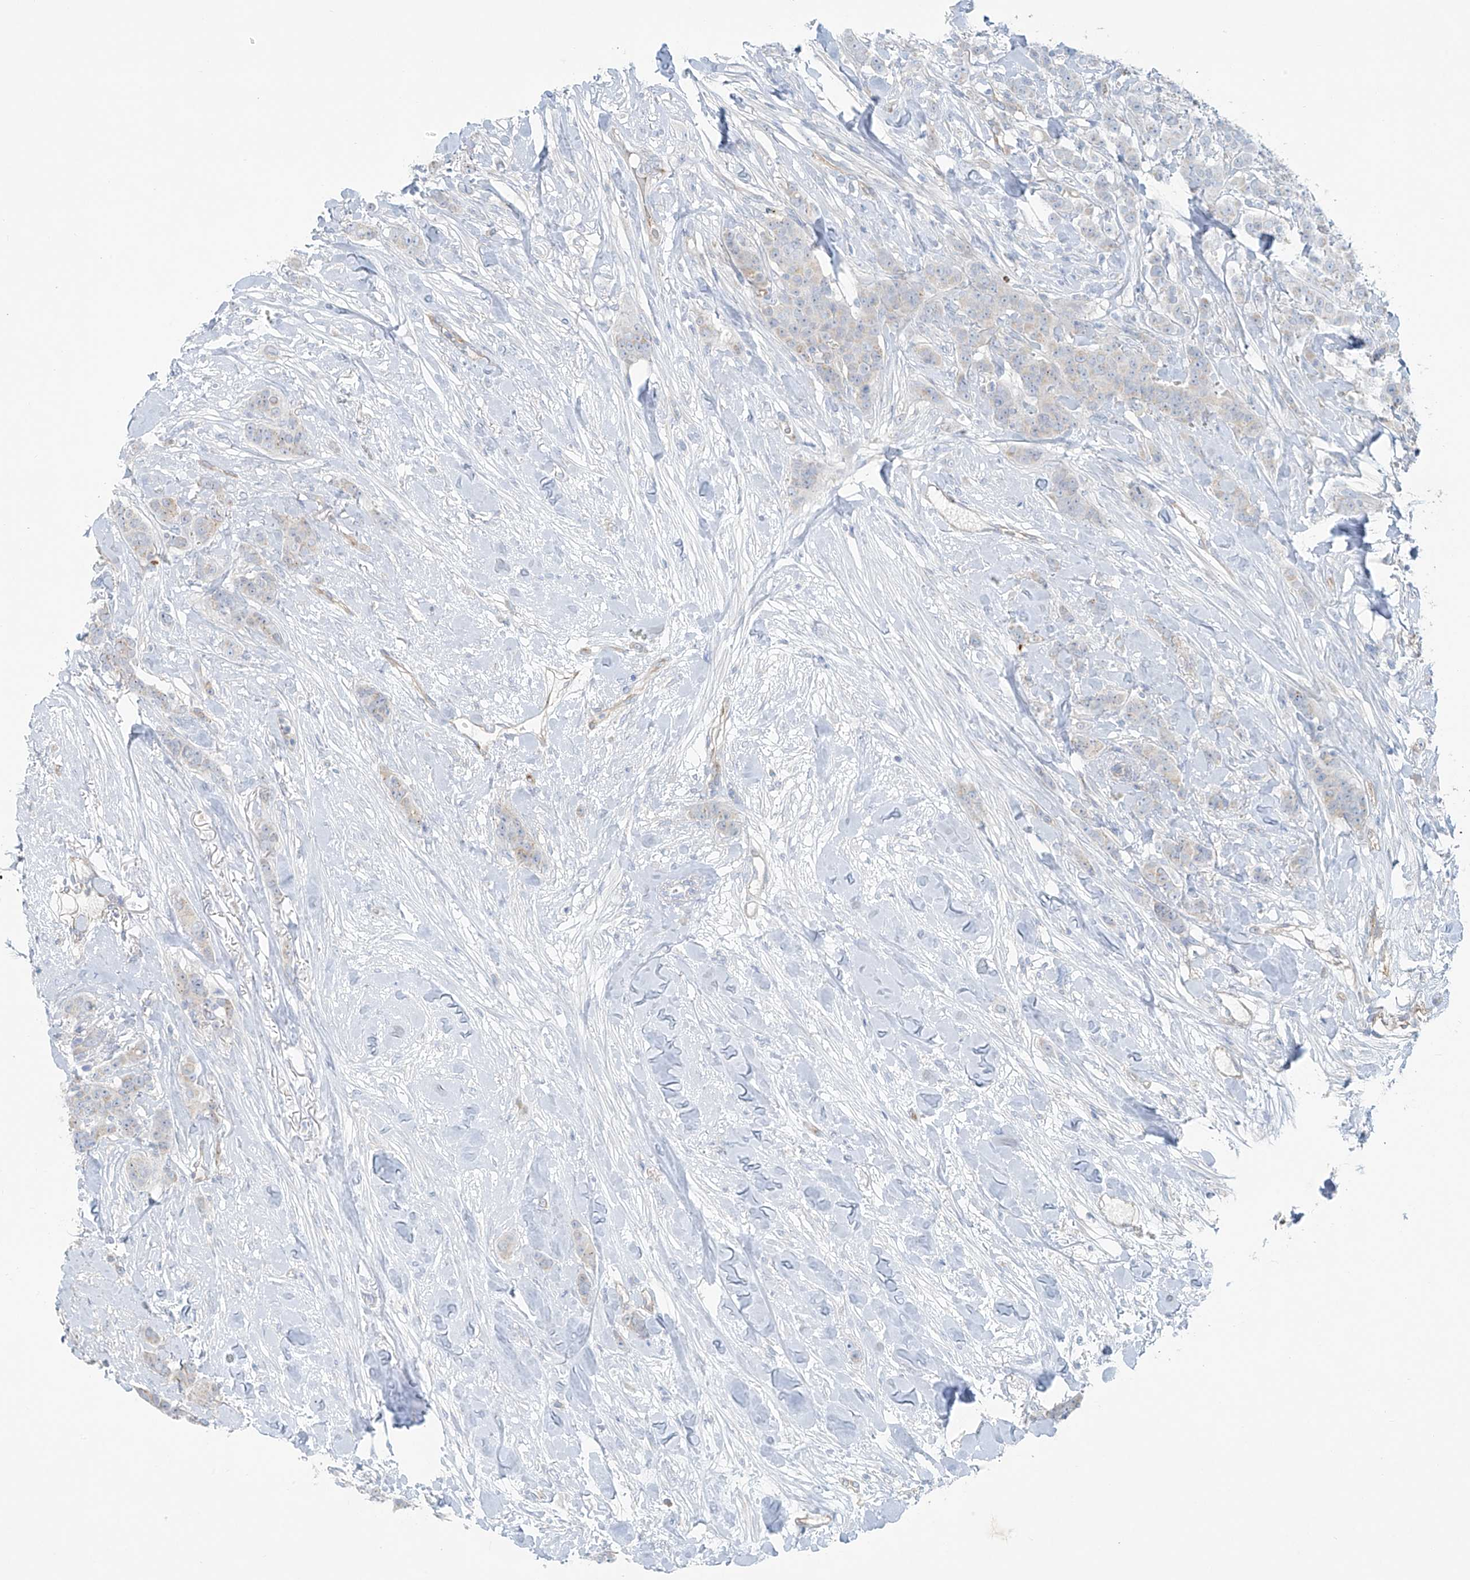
{"staining": {"intensity": "negative", "quantity": "none", "location": "none"}, "tissue": "breast cancer", "cell_type": "Tumor cells", "image_type": "cancer", "snomed": [{"axis": "morphology", "description": "Duct carcinoma"}, {"axis": "topography", "description": "Breast"}], "caption": "Histopathology image shows no significant protein expression in tumor cells of breast cancer.", "gene": "VAMP5", "patient": {"sex": "female", "age": 40}}